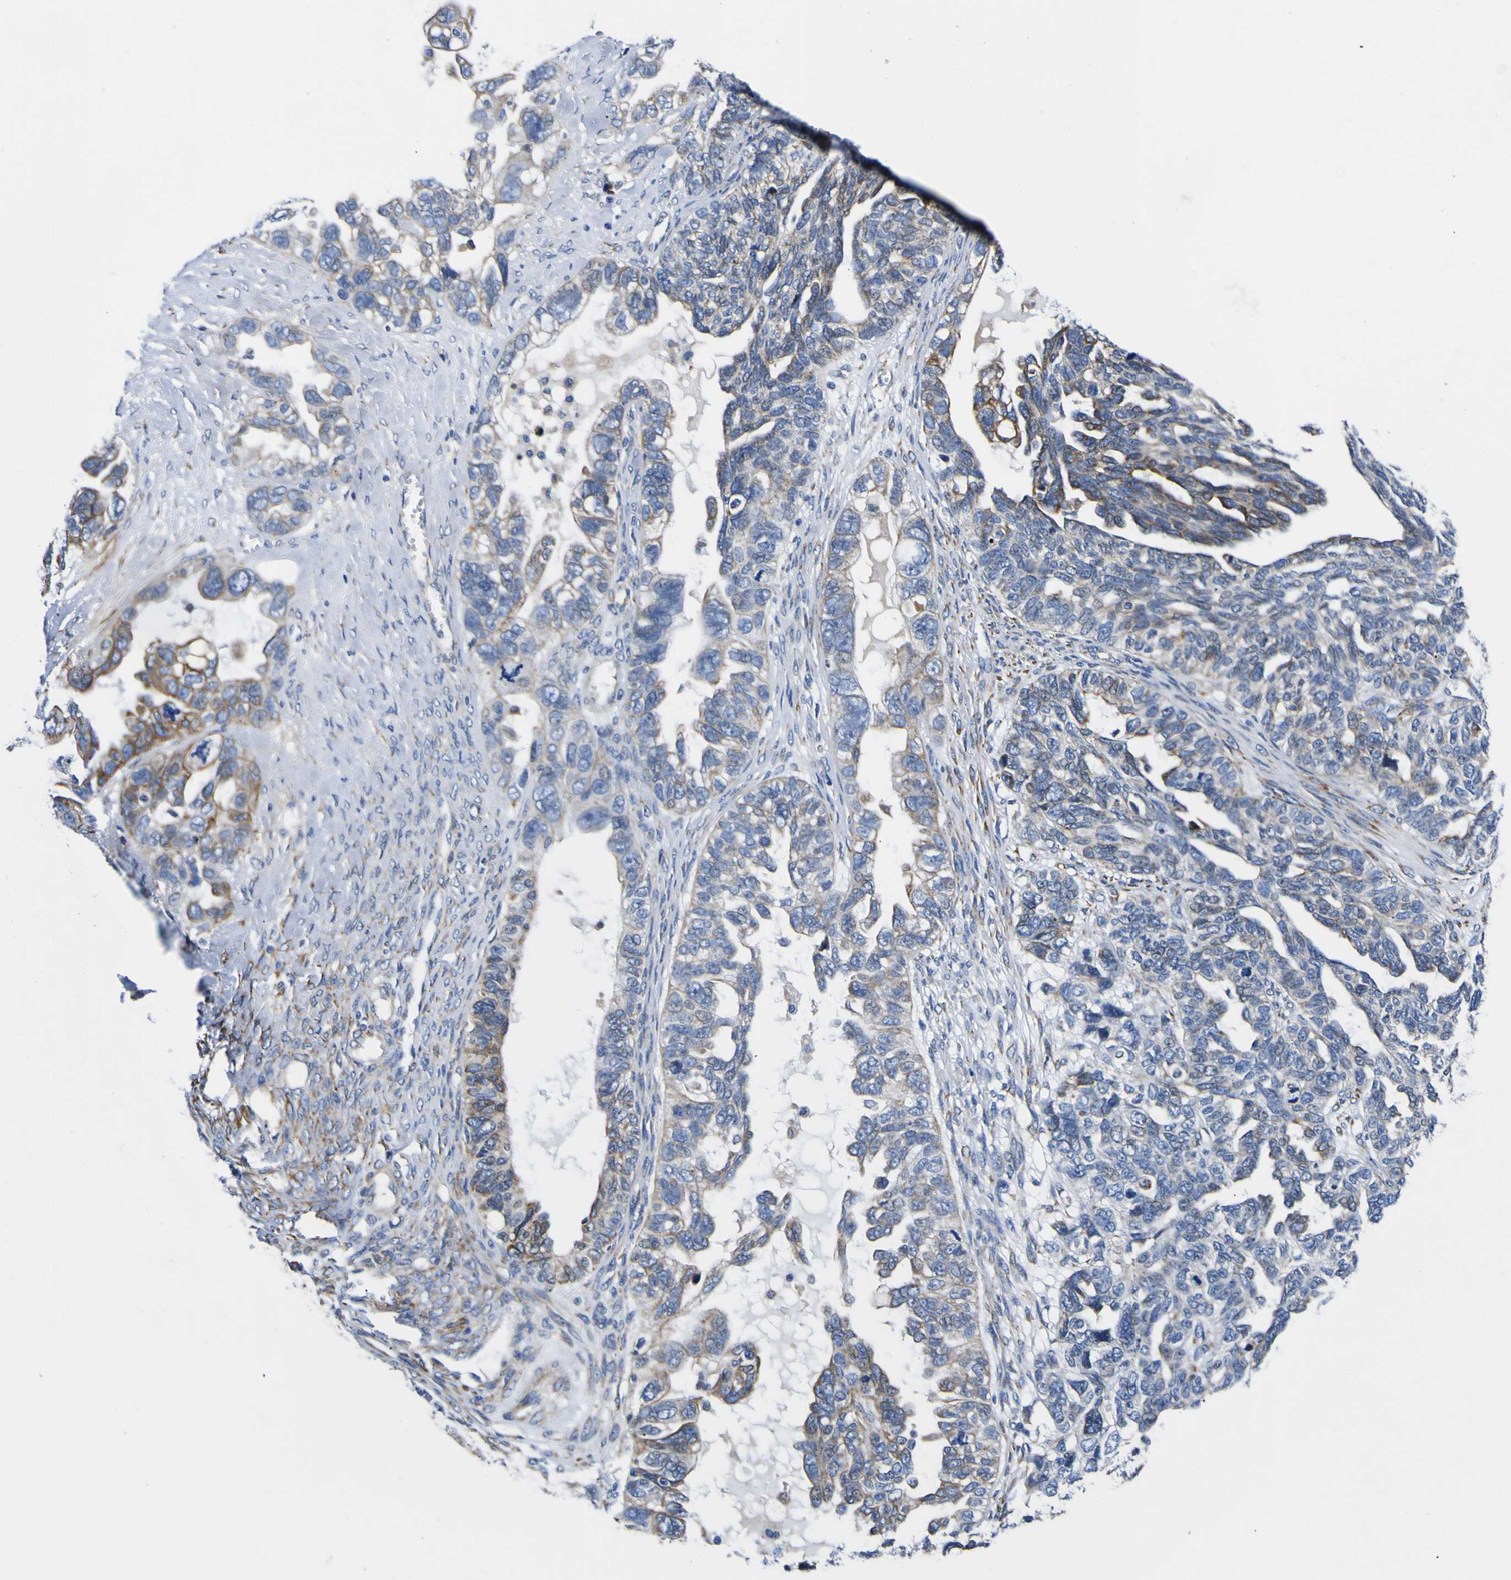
{"staining": {"intensity": "moderate", "quantity": "25%-75%", "location": "cytoplasmic/membranous"}, "tissue": "ovarian cancer", "cell_type": "Tumor cells", "image_type": "cancer", "snomed": [{"axis": "morphology", "description": "Cystadenocarcinoma, serous, NOS"}, {"axis": "topography", "description": "Ovary"}], "caption": "Ovarian serous cystadenocarcinoma tissue shows moderate cytoplasmic/membranous staining in approximately 25%-75% of tumor cells, visualized by immunohistochemistry.", "gene": "SCD", "patient": {"sex": "female", "age": 79}}